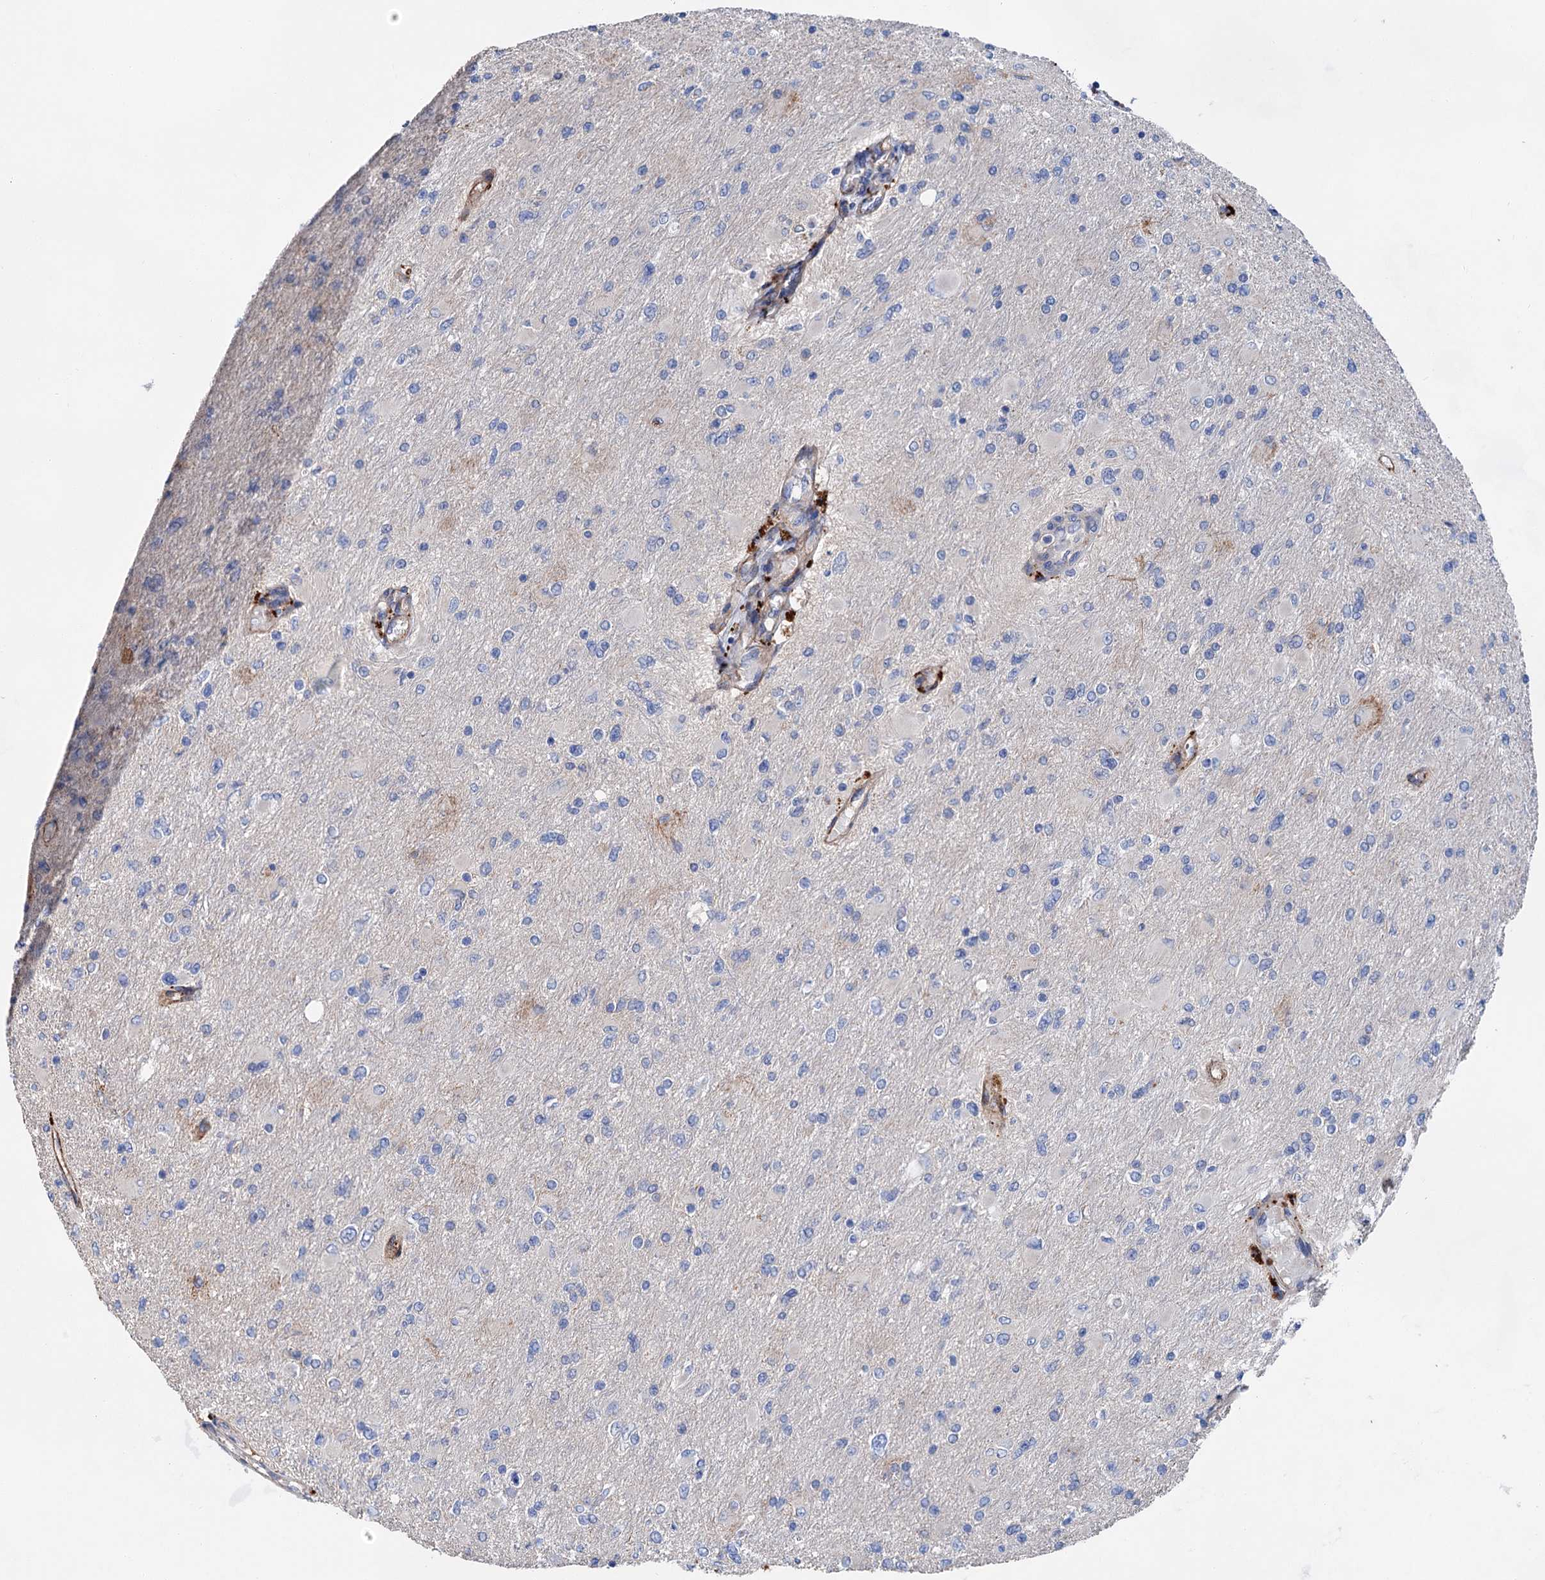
{"staining": {"intensity": "negative", "quantity": "none", "location": "none"}, "tissue": "glioma", "cell_type": "Tumor cells", "image_type": "cancer", "snomed": [{"axis": "morphology", "description": "Glioma, malignant, High grade"}, {"axis": "topography", "description": "Cerebral cortex"}], "caption": "High magnification brightfield microscopy of glioma stained with DAB (3,3'-diaminobenzidine) (brown) and counterstained with hematoxylin (blue): tumor cells show no significant positivity.", "gene": "GPR155", "patient": {"sex": "female", "age": 36}}